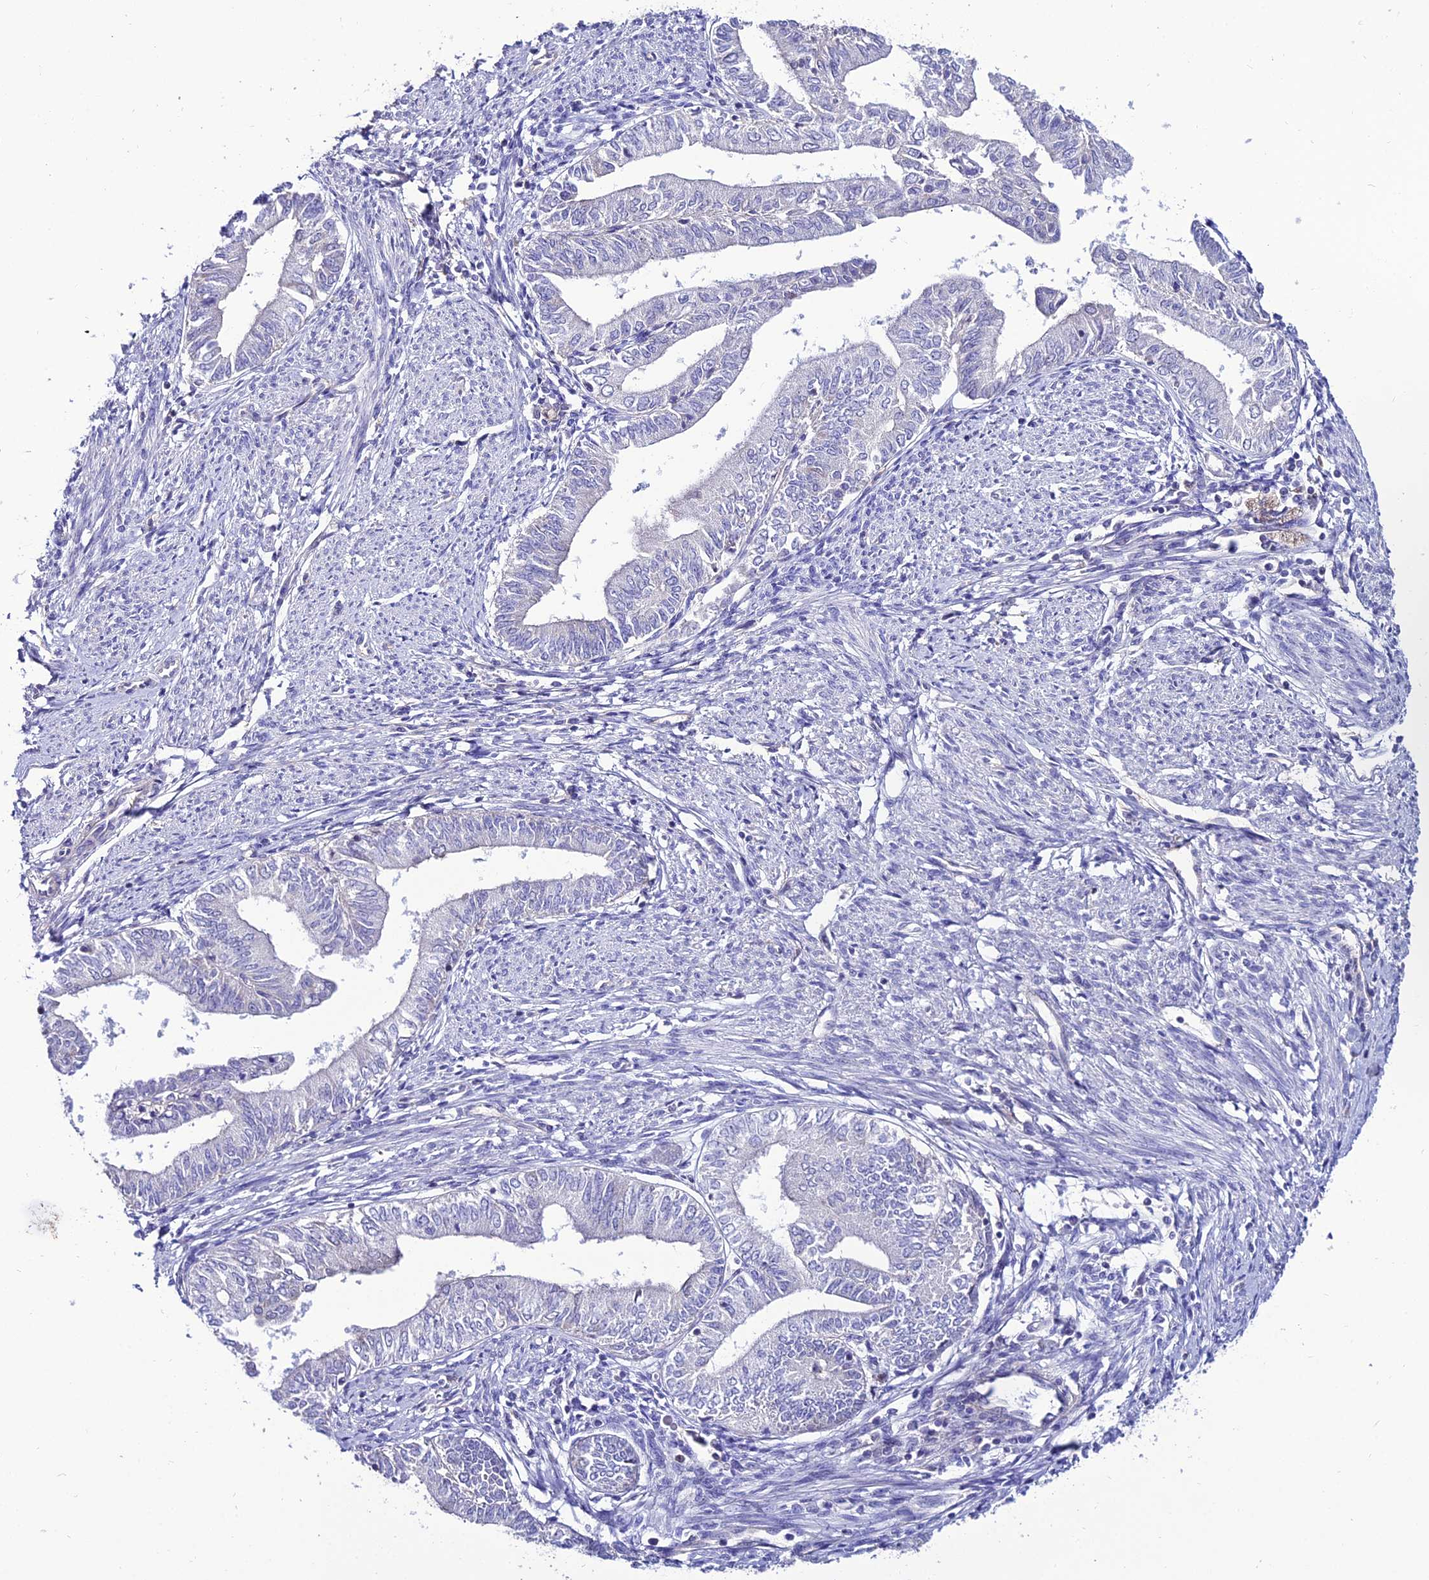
{"staining": {"intensity": "negative", "quantity": "none", "location": "none"}, "tissue": "endometrial cancer", "cell_type": "Tumor cells", "image_type": "cancer", "snomed": [{"axis": "morphology", "description": "Adenocarcinoma, NOS"}, {"axis": "topography", "description": "Endometrium"}], "caption": "This is an IHC photomicrograph of endometrial cancer (adenocarcinoma). There is no staining in tumor cells.", "gene": "SHQ1", "patient": {"sex": "female", "age": 66}}